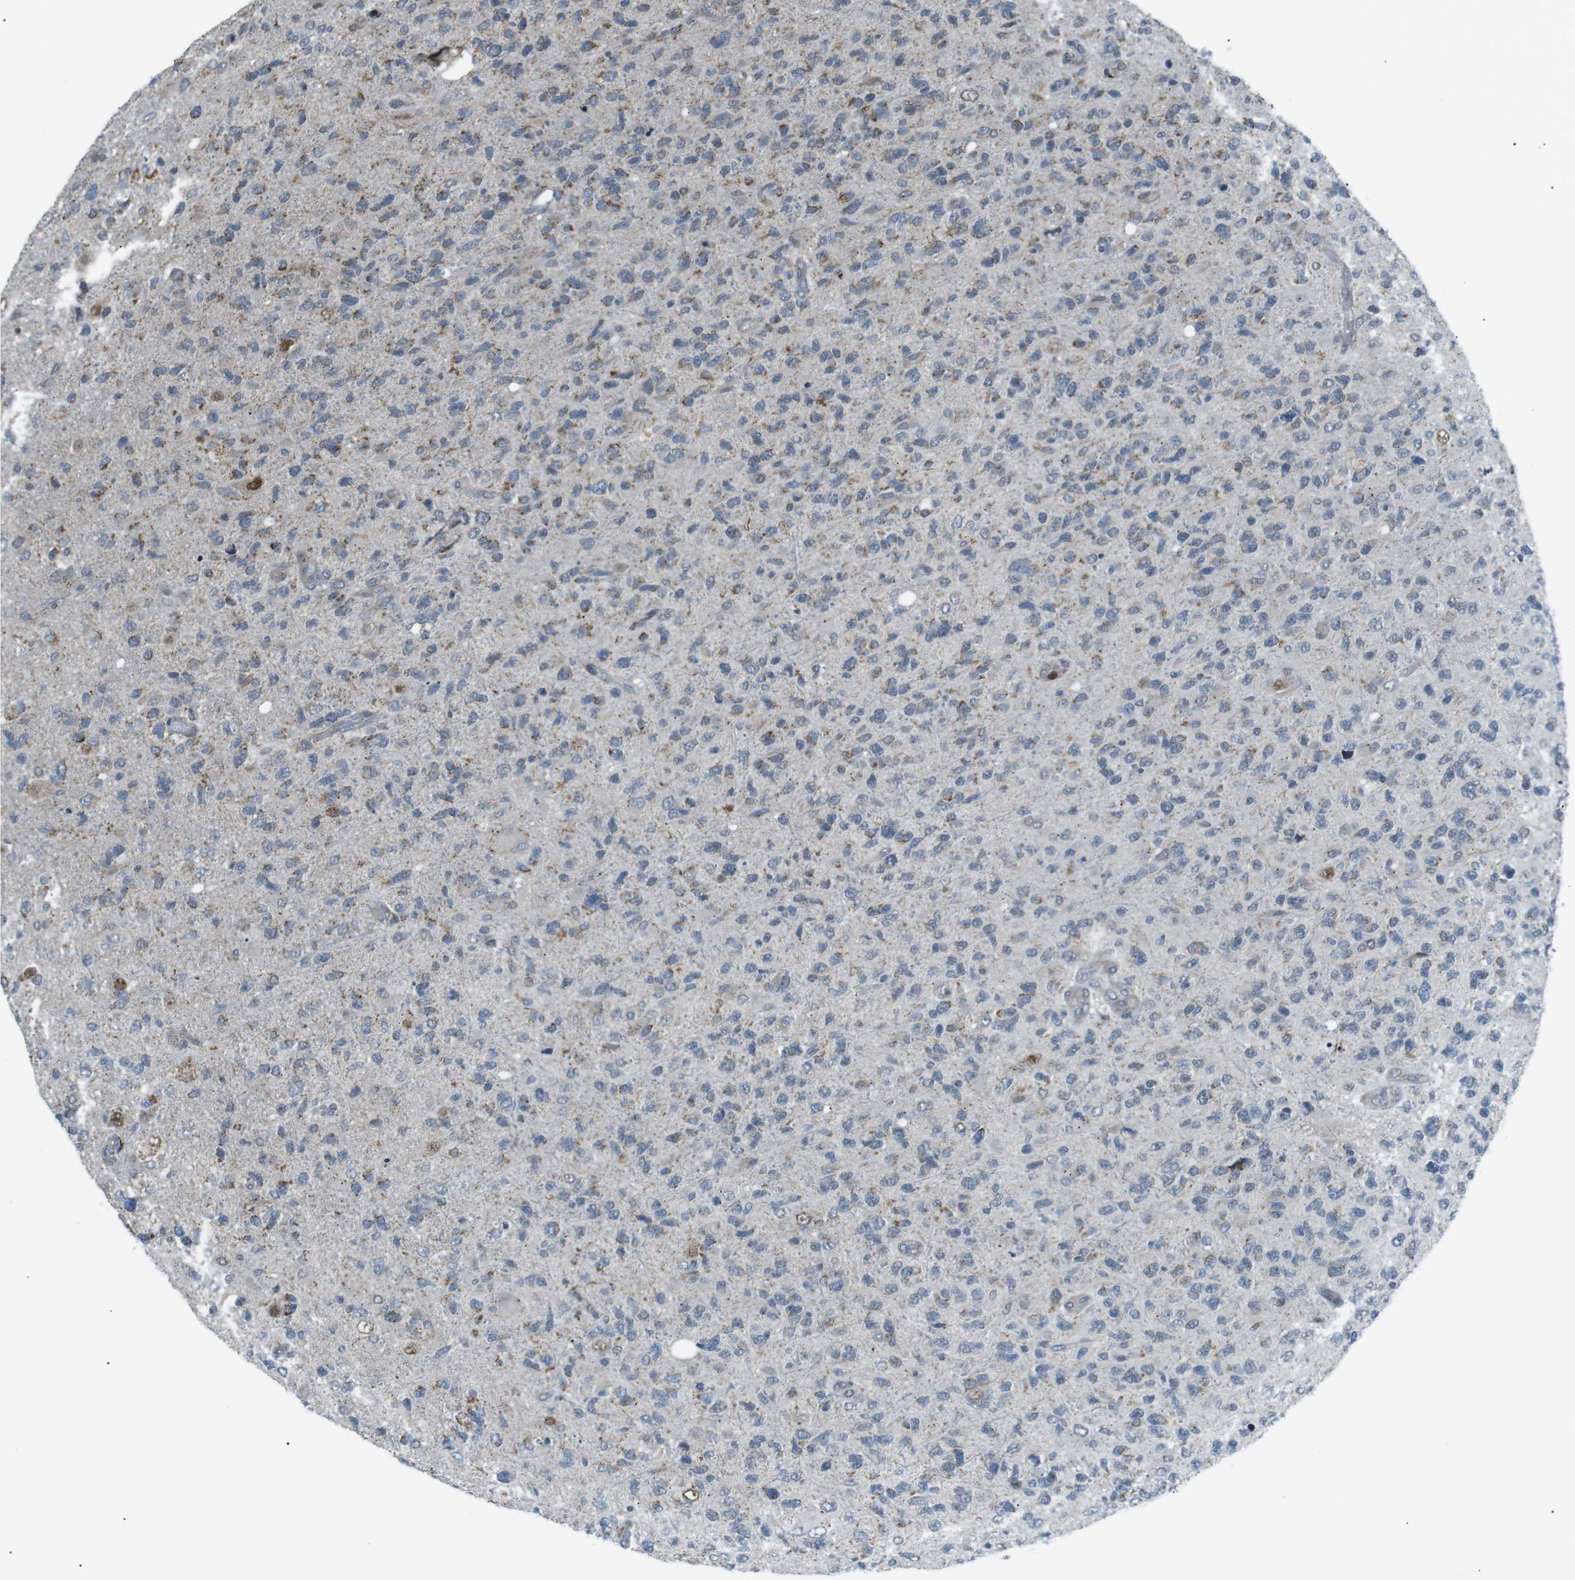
{"staining": {"intensity": "weak", "quantity": "25%-75%", "location": "cytoplasmic/membranous"}, "tissue": "glioma", "cell_type": "Tumor cells", "image_type": "cancer", "snomed": [{"axis": "morphology", "description": "Glioma, malignant, High grade"}, {"axis": "topography", "description": "Brain"}], "caption": "Immunohistochemical staining of glioma displays weak cytoplasmic/membranous protein expression in approximately 25%-75% of tumor cells. (IHC, brightfield microscopy, high magnification).", "gene": "ARID5B", "patient": {"sex": "female", "age": 58}}